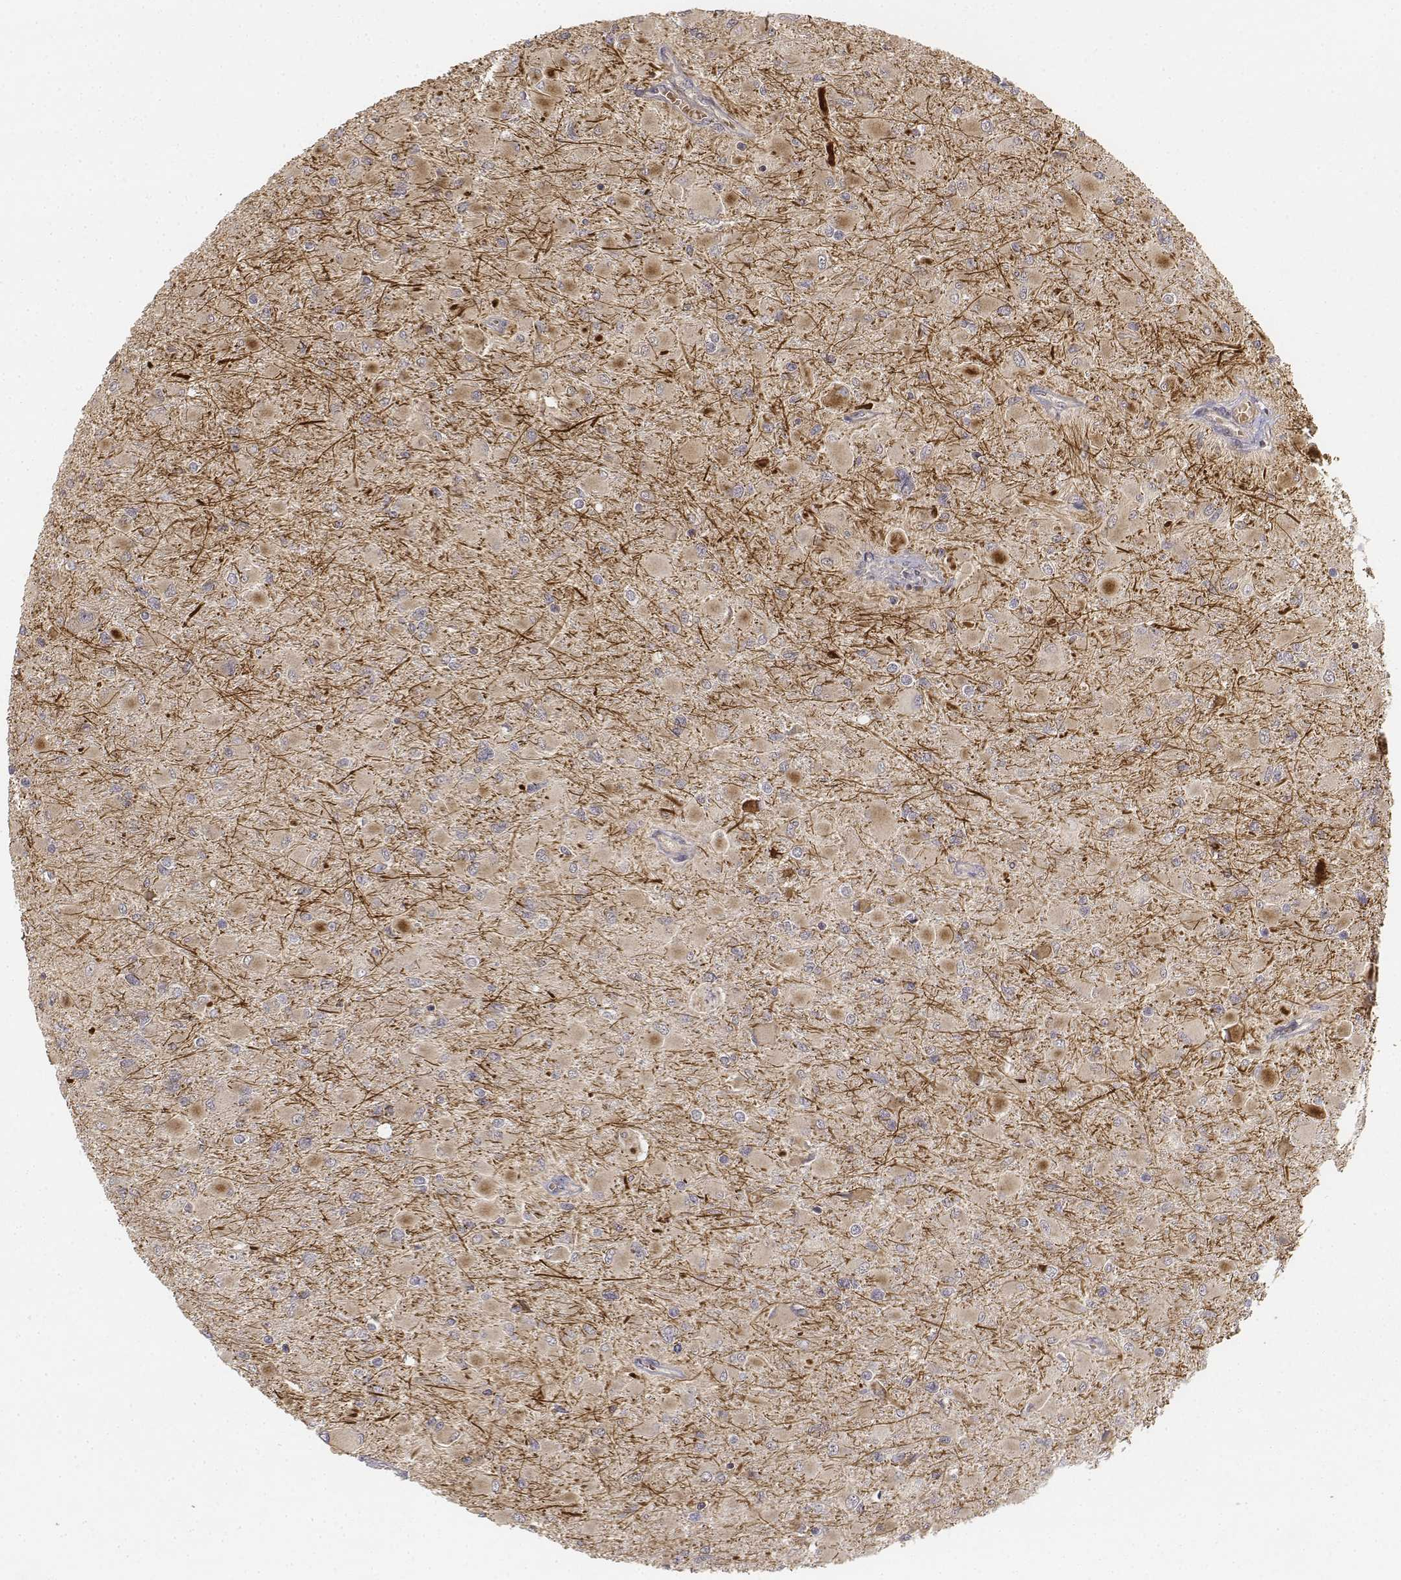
{"staining": {"intensity": "weak", "quantity": "25%-75%", "location": "cytoplasmic/membranous"}, "tissue": "glioma", "cell_type": "Tumor cells", "image_type": "cancer", "snomed": [{"axis": "morphology", "description": "Glioma, malignant, High grade"}, {"axis": "topography", "description": "Cerebral cortex"}], "caption": "Human malignant glioma (high-grade) stained with a protein marker shows weak staining in tumor cells.", "gene": "FBXO21", "patient": {"sex": "female", "age": 36}}